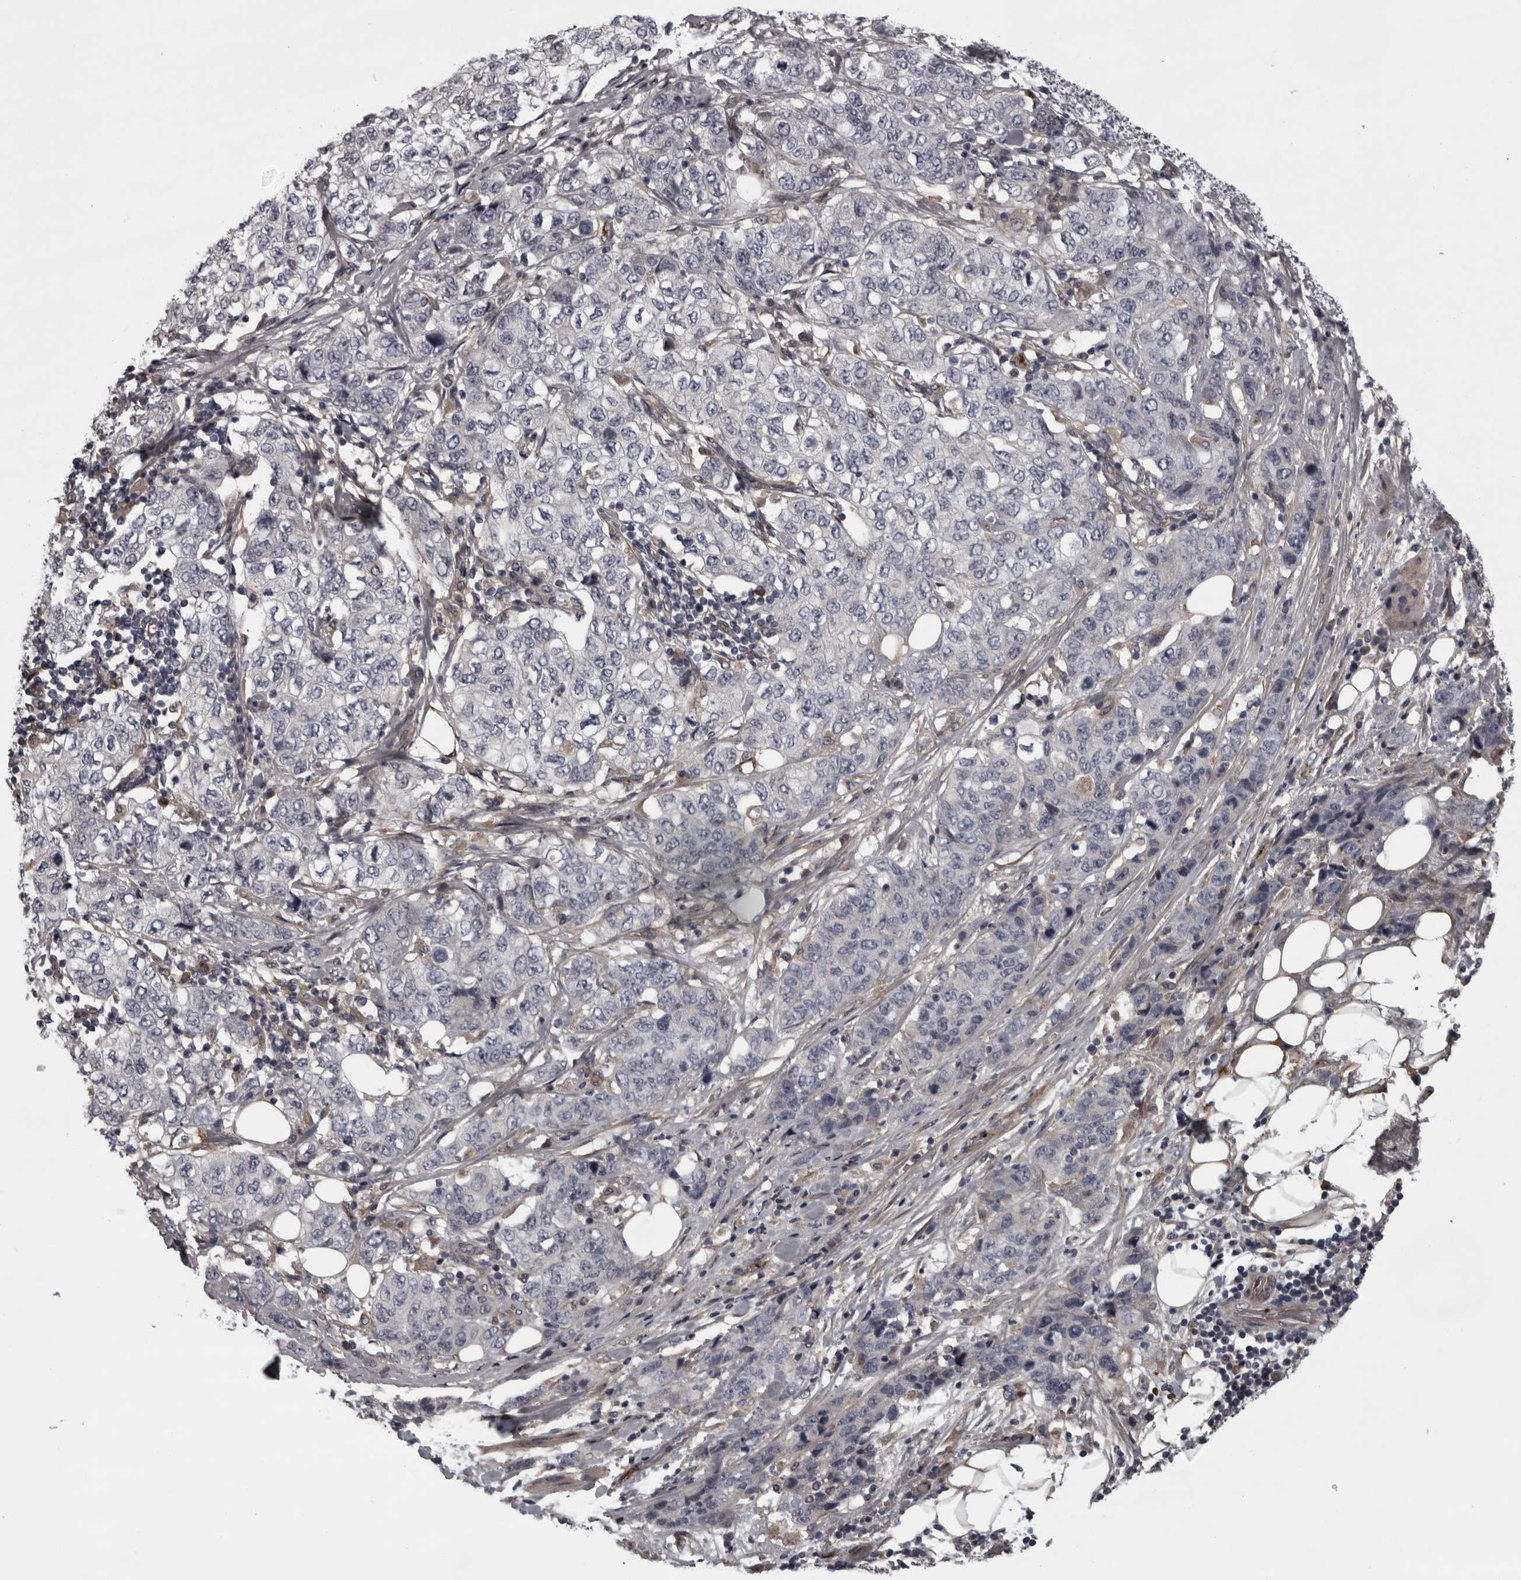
{"staining": {"intensity": "negative", "quantity": "none", "location": "none"}, "tissue": "stomach cancer", "cell_type": "Tumor cells", "image_type": "cancer", "snomed": [{"axis": "morphology", "description": "Adenocarcinoma, NOS"}, {"axis": "topography", "description": "Stomach"}], "caption": "A high-resolution micrograph shows IHC staining of stomach adenocarcinoma, which shows no significant staining in tumor cells.", "gene": "RSU1", "patient": {"sex": "male", "age": 48}}